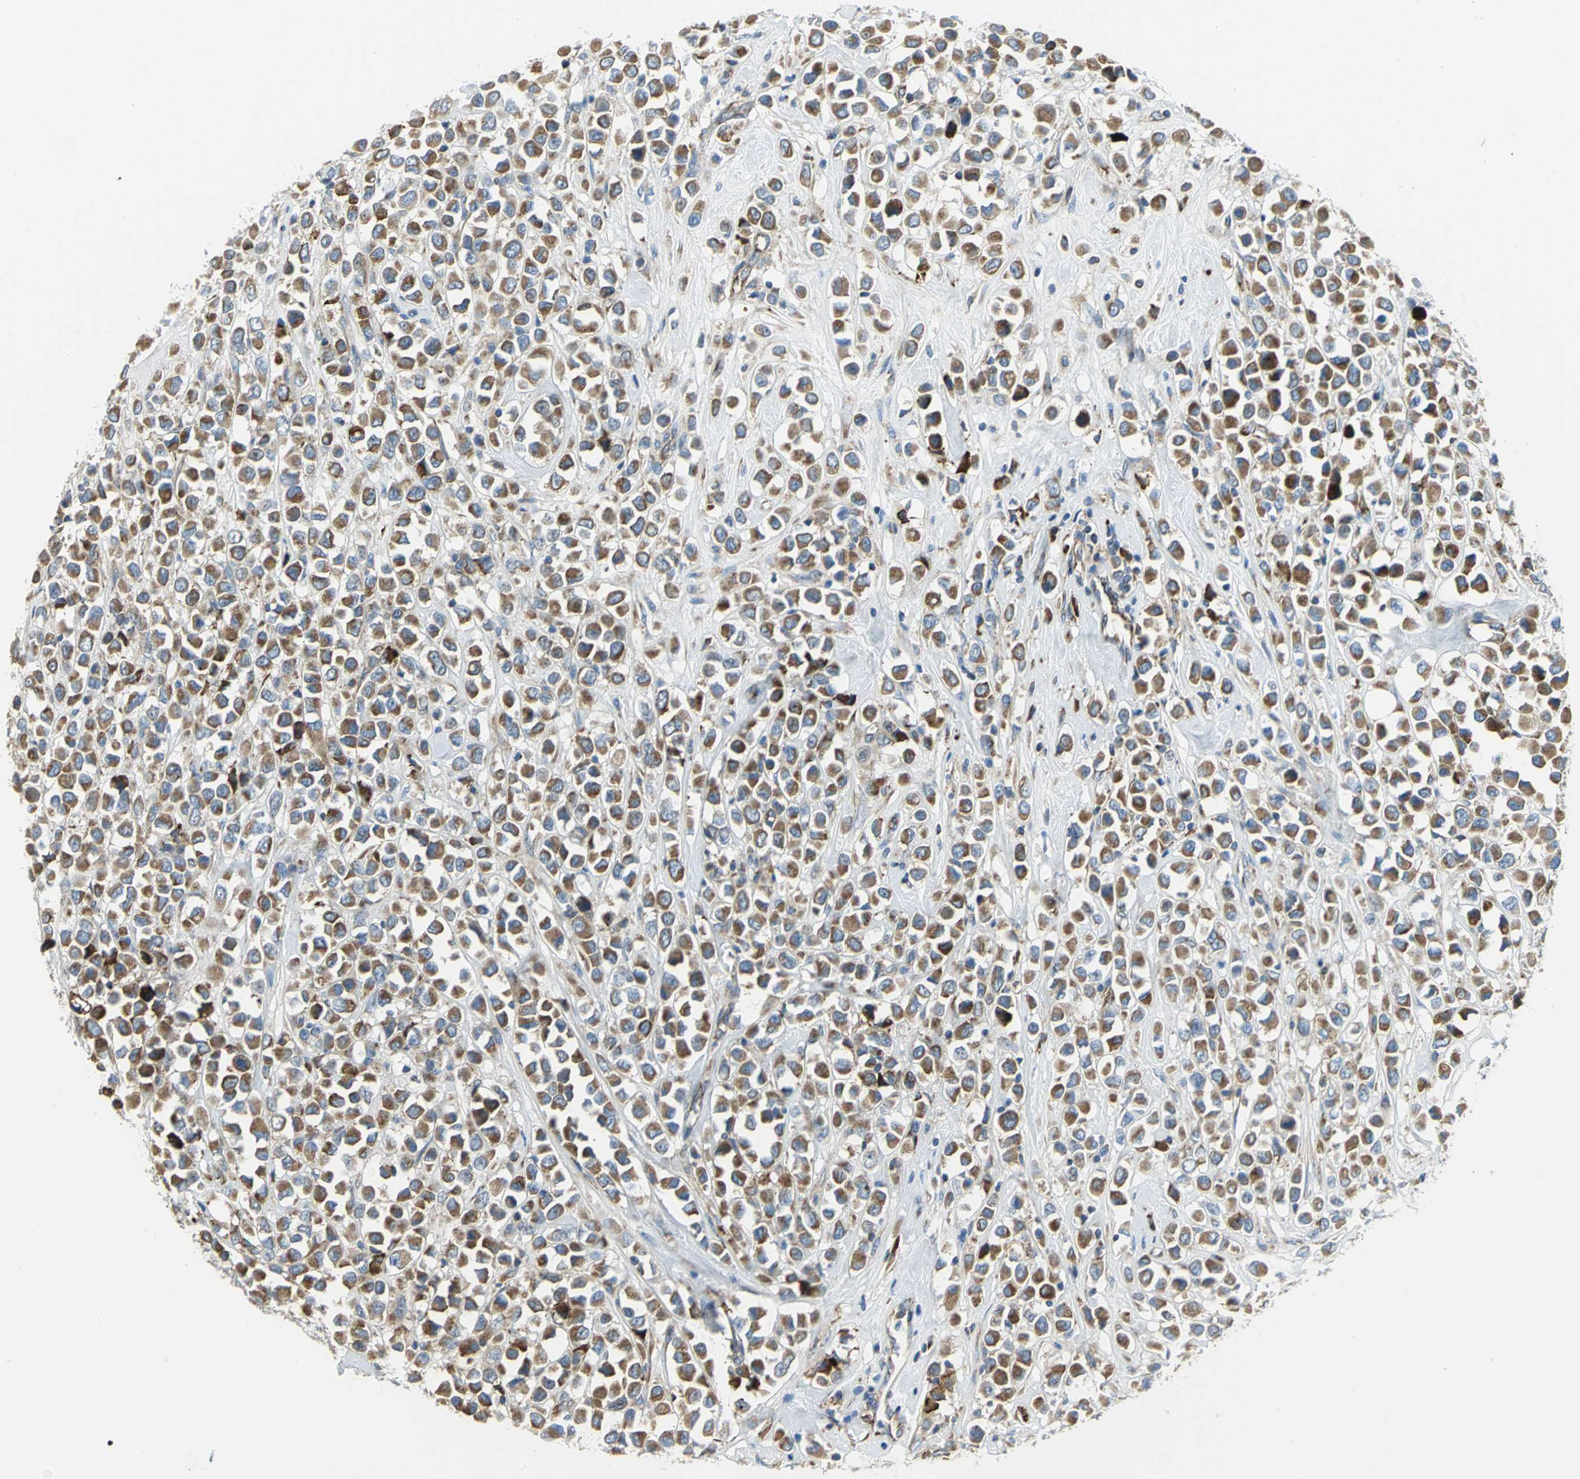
{"staining": {"intensity": "strong", "quantity": ">75%", "location": "cytoplasmic/membranous"}, "tissue": "breast cancer", "cell_type": "Tumor cells", "image_type": "cancer", "snomed": [{"axis": "morphology", "description": "Duct carcinoma"}, {"axis": "topography", "description": "Breast"}], "caption": "Immunohistochemistry micrograph of neoplastic tissue: breast cancer (infiltrating ductal carcinoma) stained using immunohistochemistry (IHC) demonstrates high levels of strong protein expression localized specifically in the cytoplasmic/membranous of tumor cells, appearing as a cytoplasmic/membranous brown color.", "gene": "TULP4", "patient": {"sex": "female", "age": 61}}